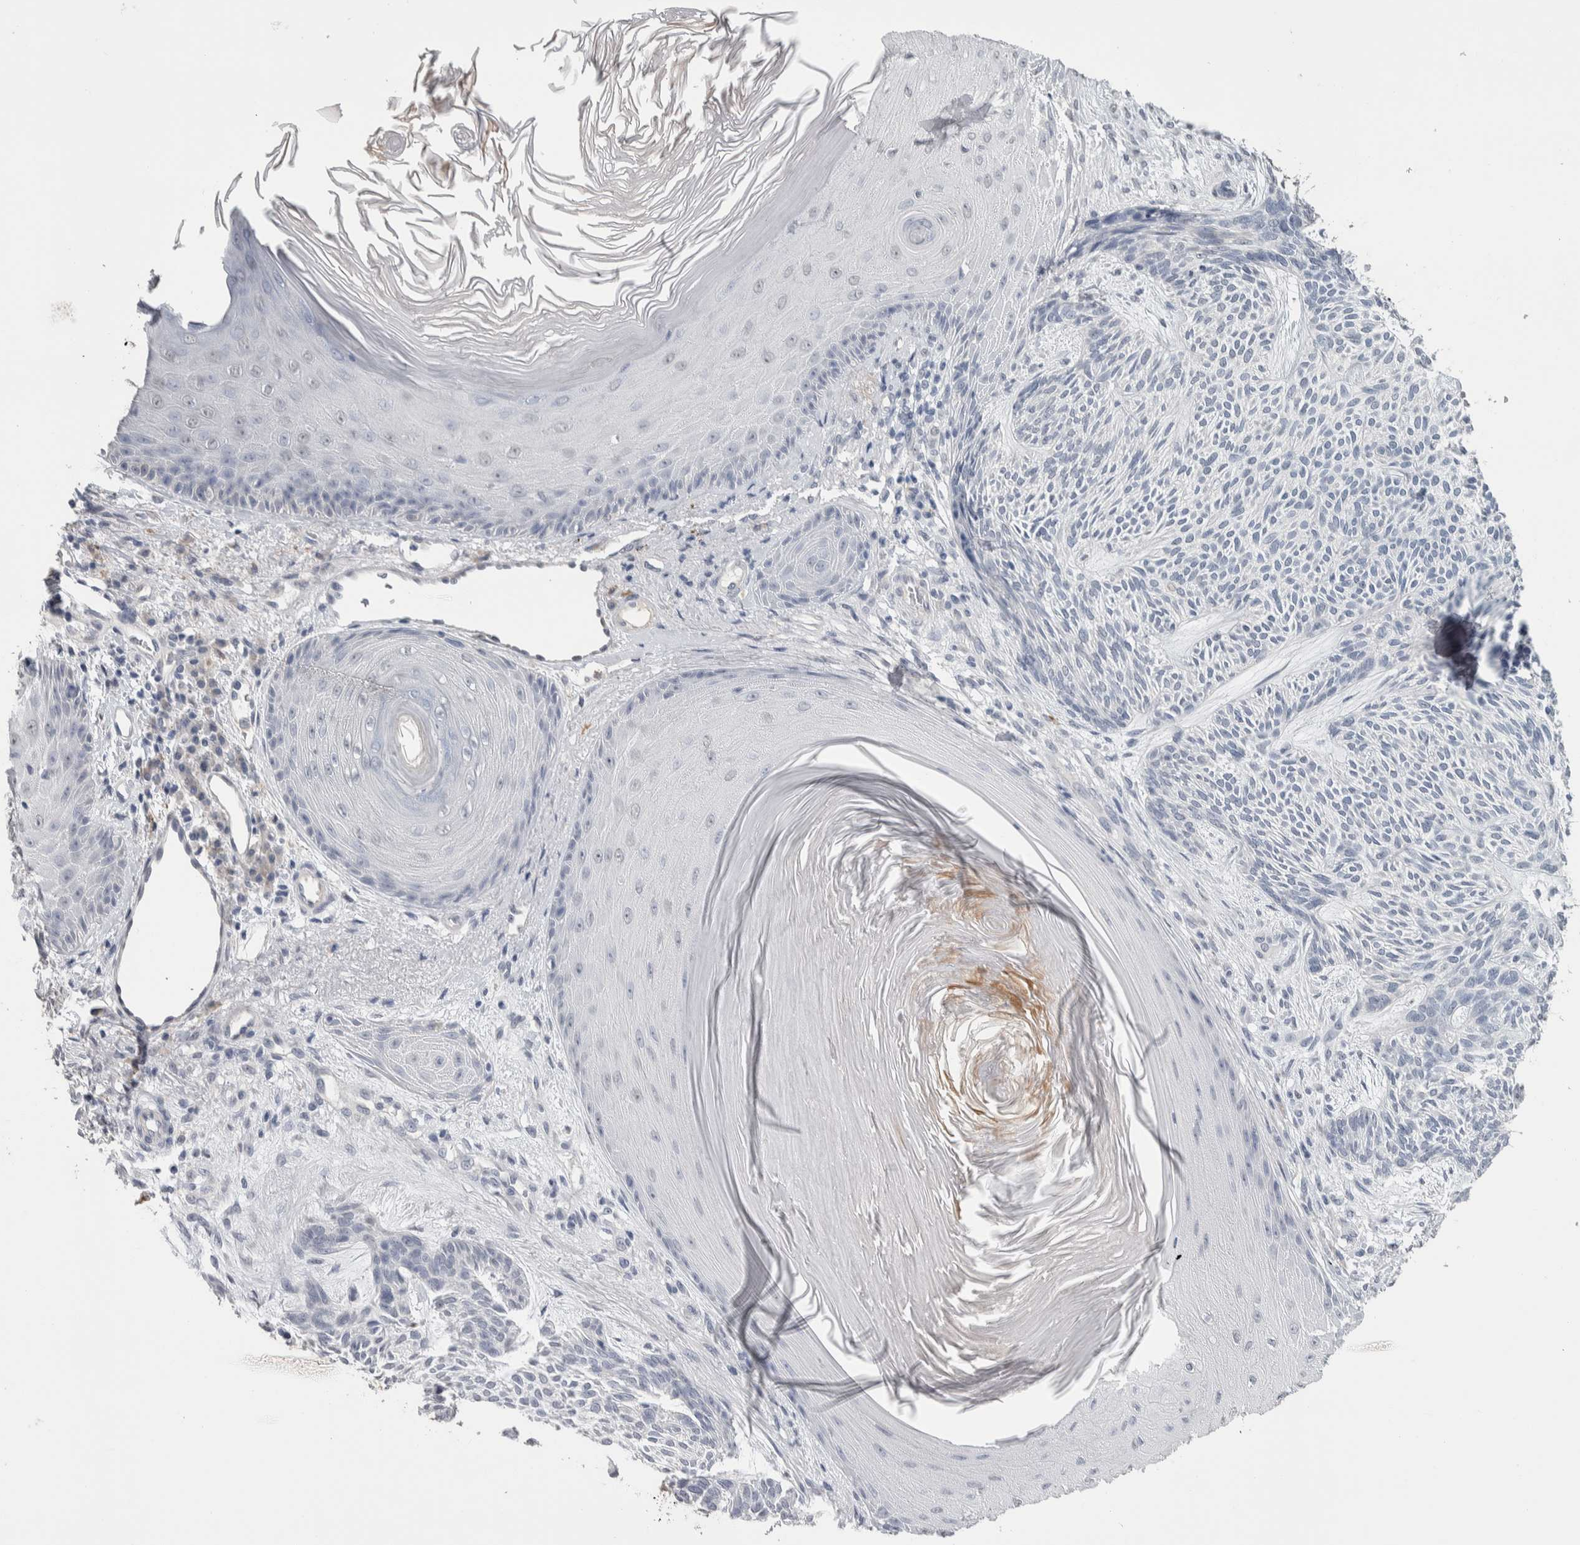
{"staining": {"intensity": "negative", "quantity": "none", "location": "none"}, "tissue": "skin cancer", "cell_type": "Tumor cells", "image_type": "cancer", "snomed": [{"axis": "morphology", "description": "Basal cell carcinoma"}, {"axis": "topography", "description": "Skin"}], "caption": "There is no significant expression in tumor cells of basal cell carcinoma (skin). The staining is performed using DAB (3,3'-diaminobenzidine) brown chromogen with nuclei counter-stained in using hematoxylin.", "gene": "TMEM102", "patient": {"sex": "male", "age": 55}}